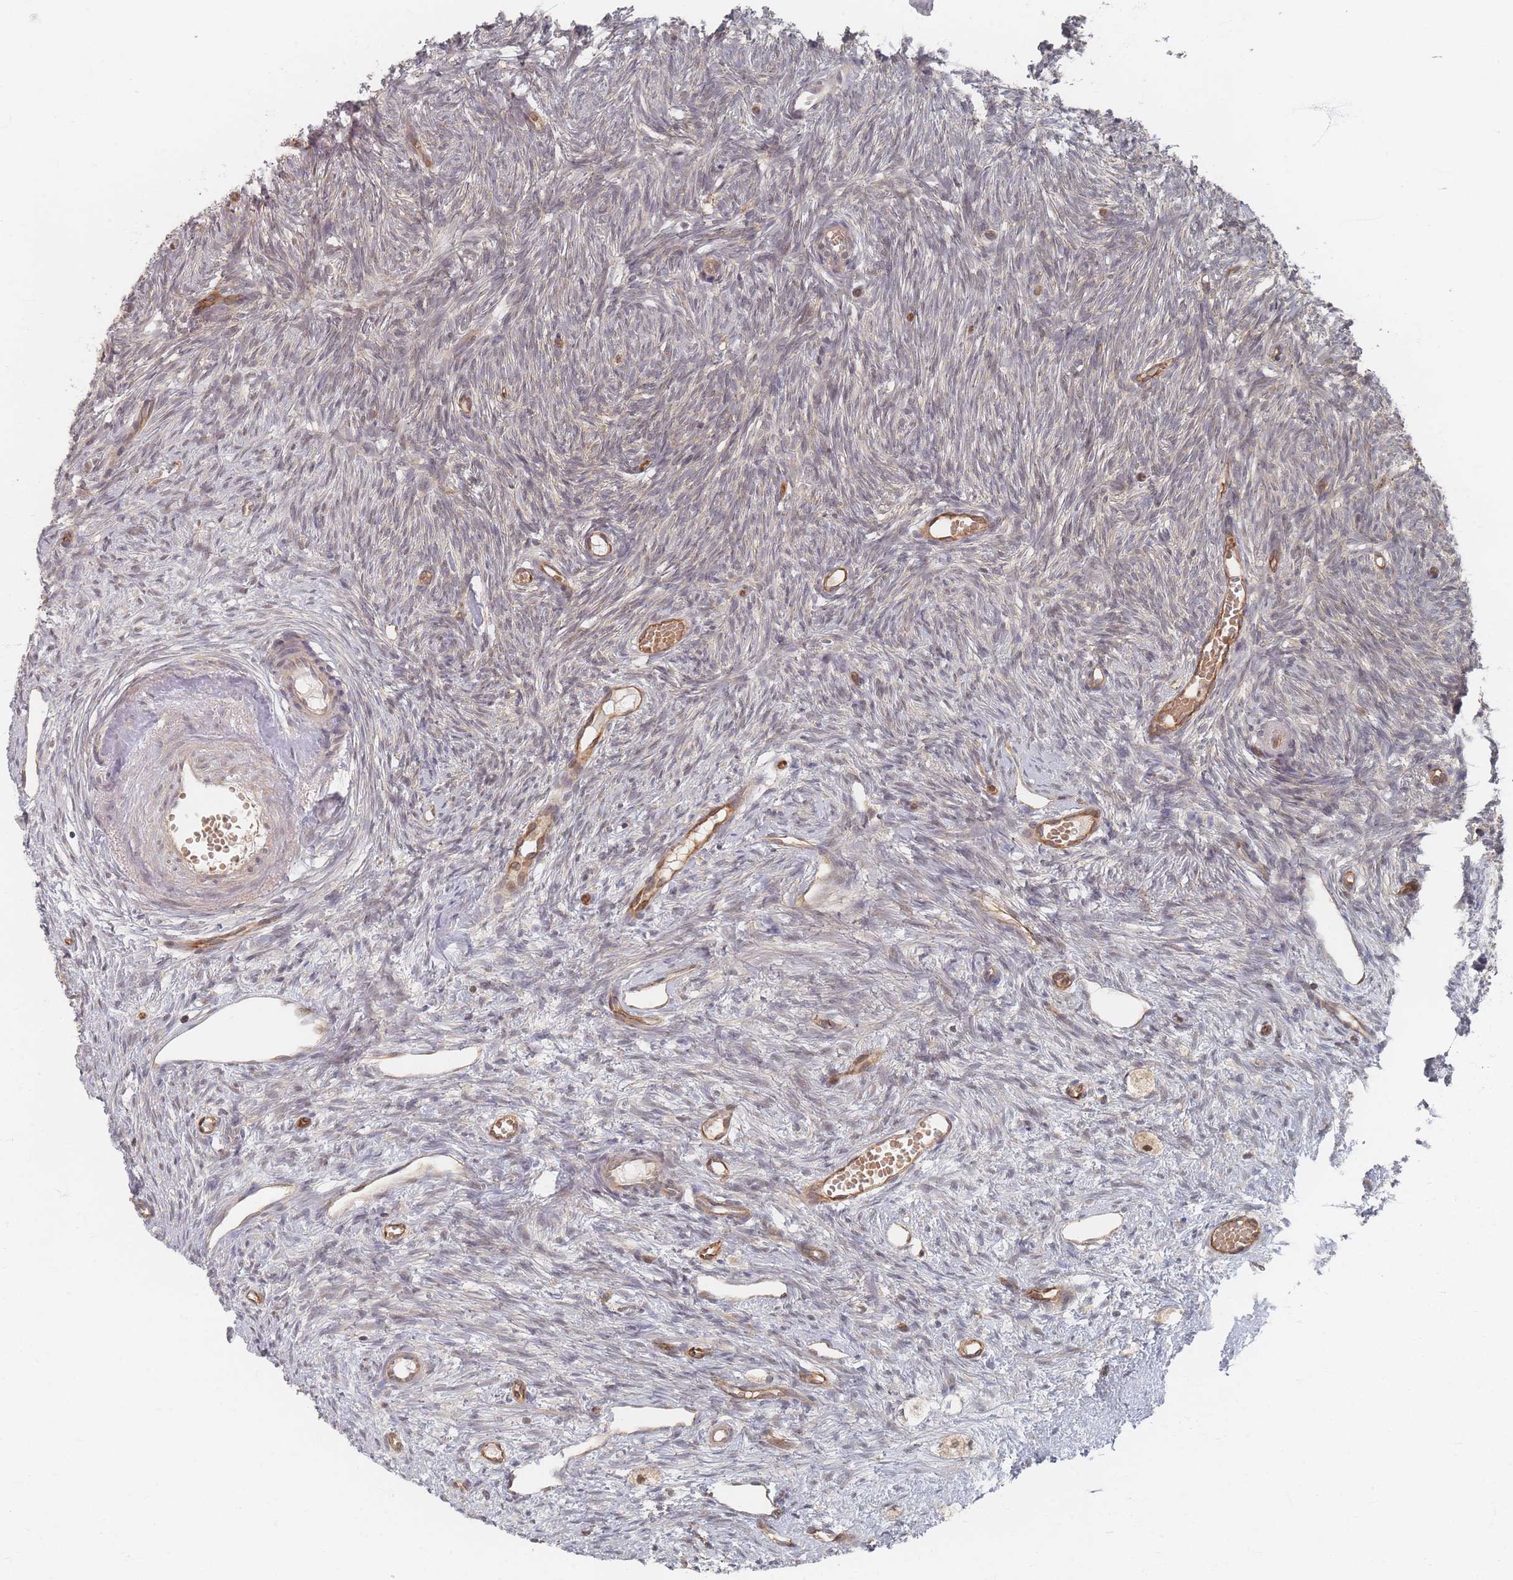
{"staining": {"intensity": "weak", "quantity": ">75%", "location": "cytoplasmic/membranous"}, "tissue": "ovary", "cell_type": "Follicle cells", "image_type": "normal", "snomed": [{"axis": "morphology", "description": "Normal tissue, NOS"}, {"axis": "topography", "description": "Ovary"}], "caption": "Follicle cells show low levels of weak cytoplasmic/membranous positivity in approximately >75% of cells in normal ovary.", "gene": "PSMD9", "patient": {"sex": "female", "age": 51}}